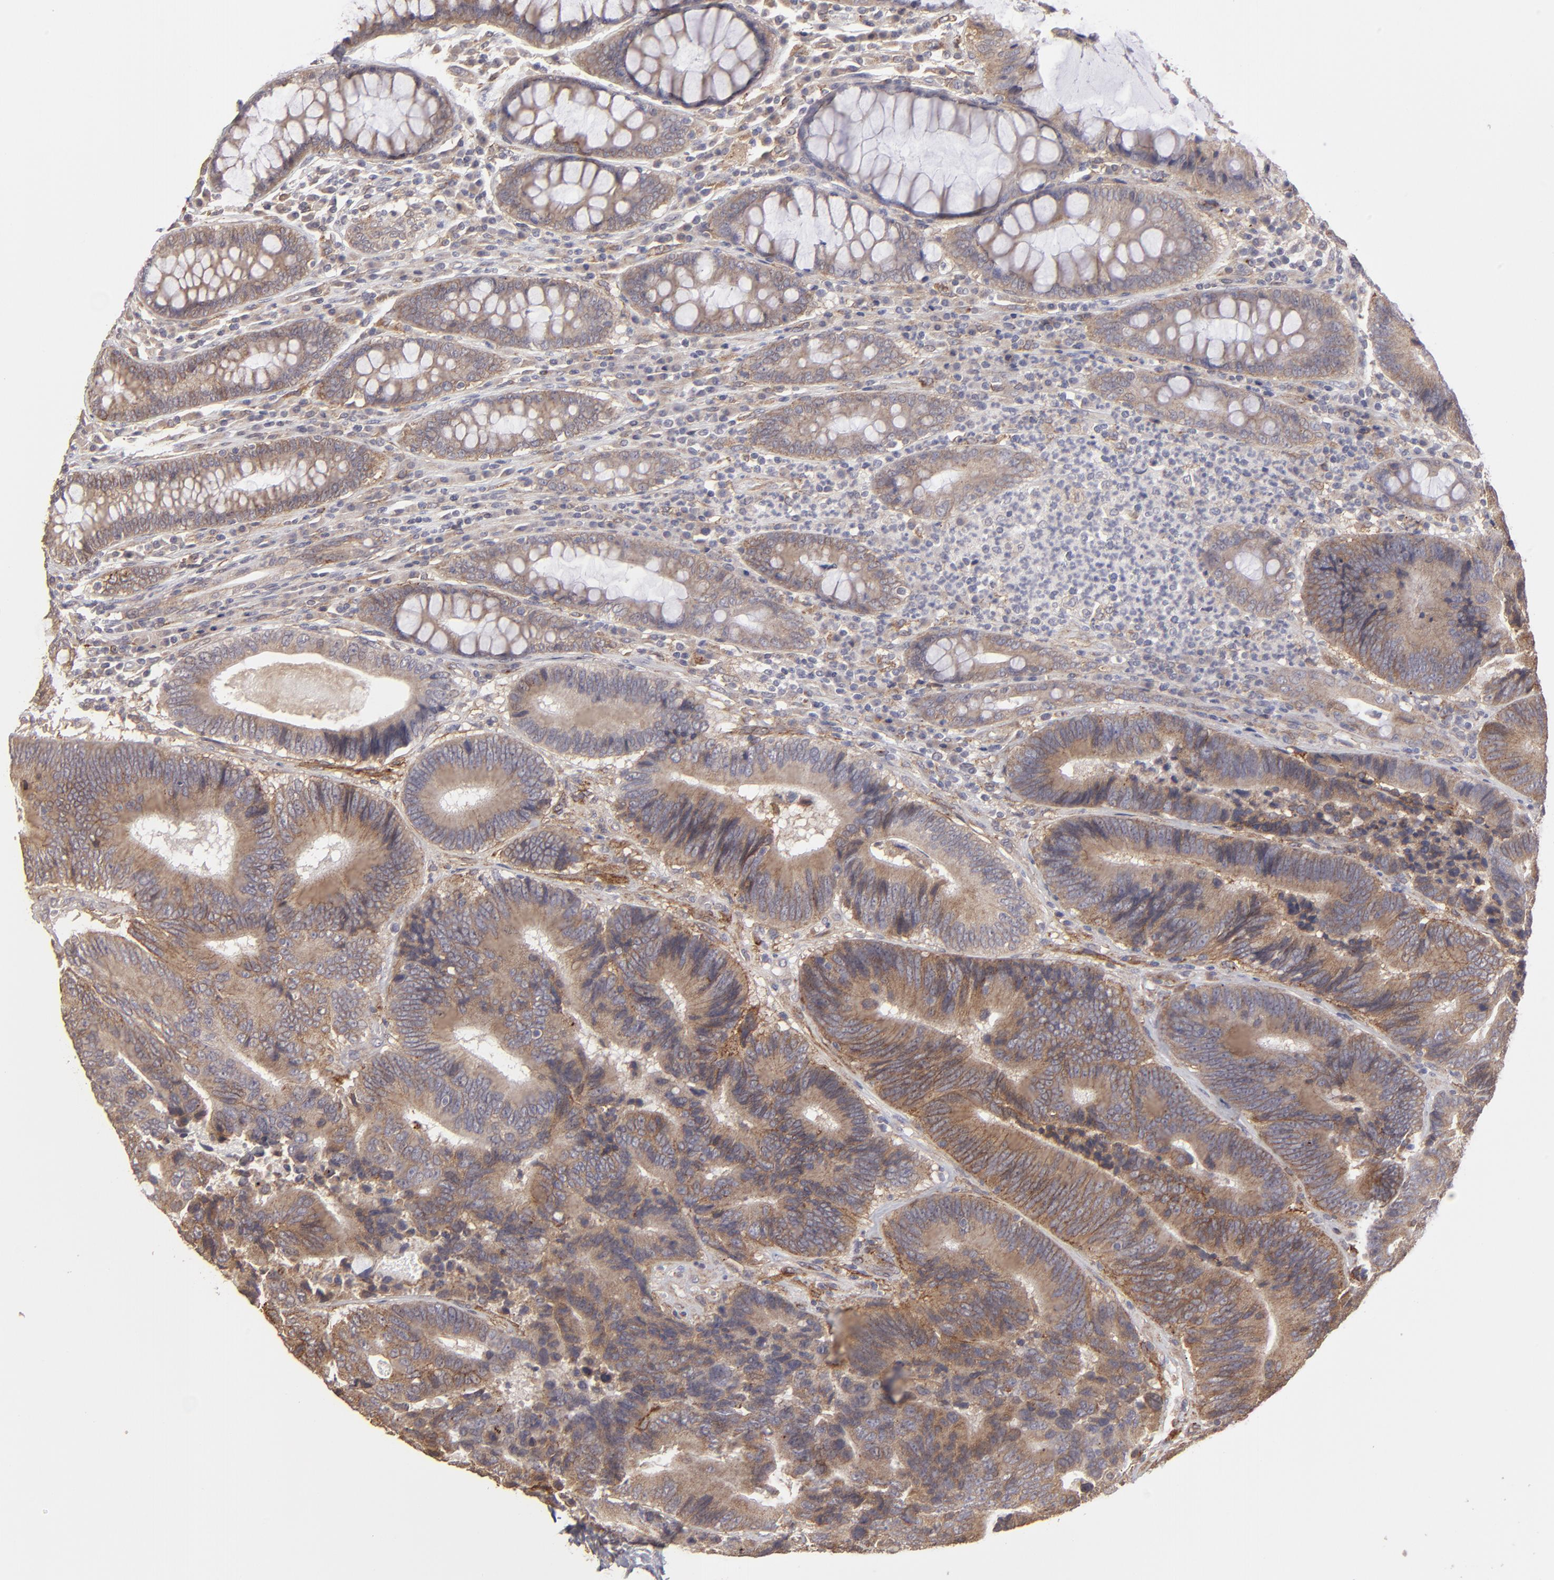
{"staining": {"intensity": "moderate", "quantity": ">75%", "location": "cytoplasmic/membranous"}, "tissue": "colorectal cancer", "cell_type": "Tumor cells", "image_type": "cancer", "snomed": [{"axis": "morphology", "description": "Normal tissue, NOS"}, {"axis": "morphology", "description": "Adenocarcinoma, NOS"}, {"axis": "topography", "description": "Colon"}], "caption": "IHC (DAB (3,3'-diaminobenzidine)) staining of human adenocarcinoma (colorectal) reveals moderate cytoplasmic/membranous protein expression in approximately >75% of tumor cells.", "gene": "ITGB5", "patient": {"sex": "female", "age": 78}}